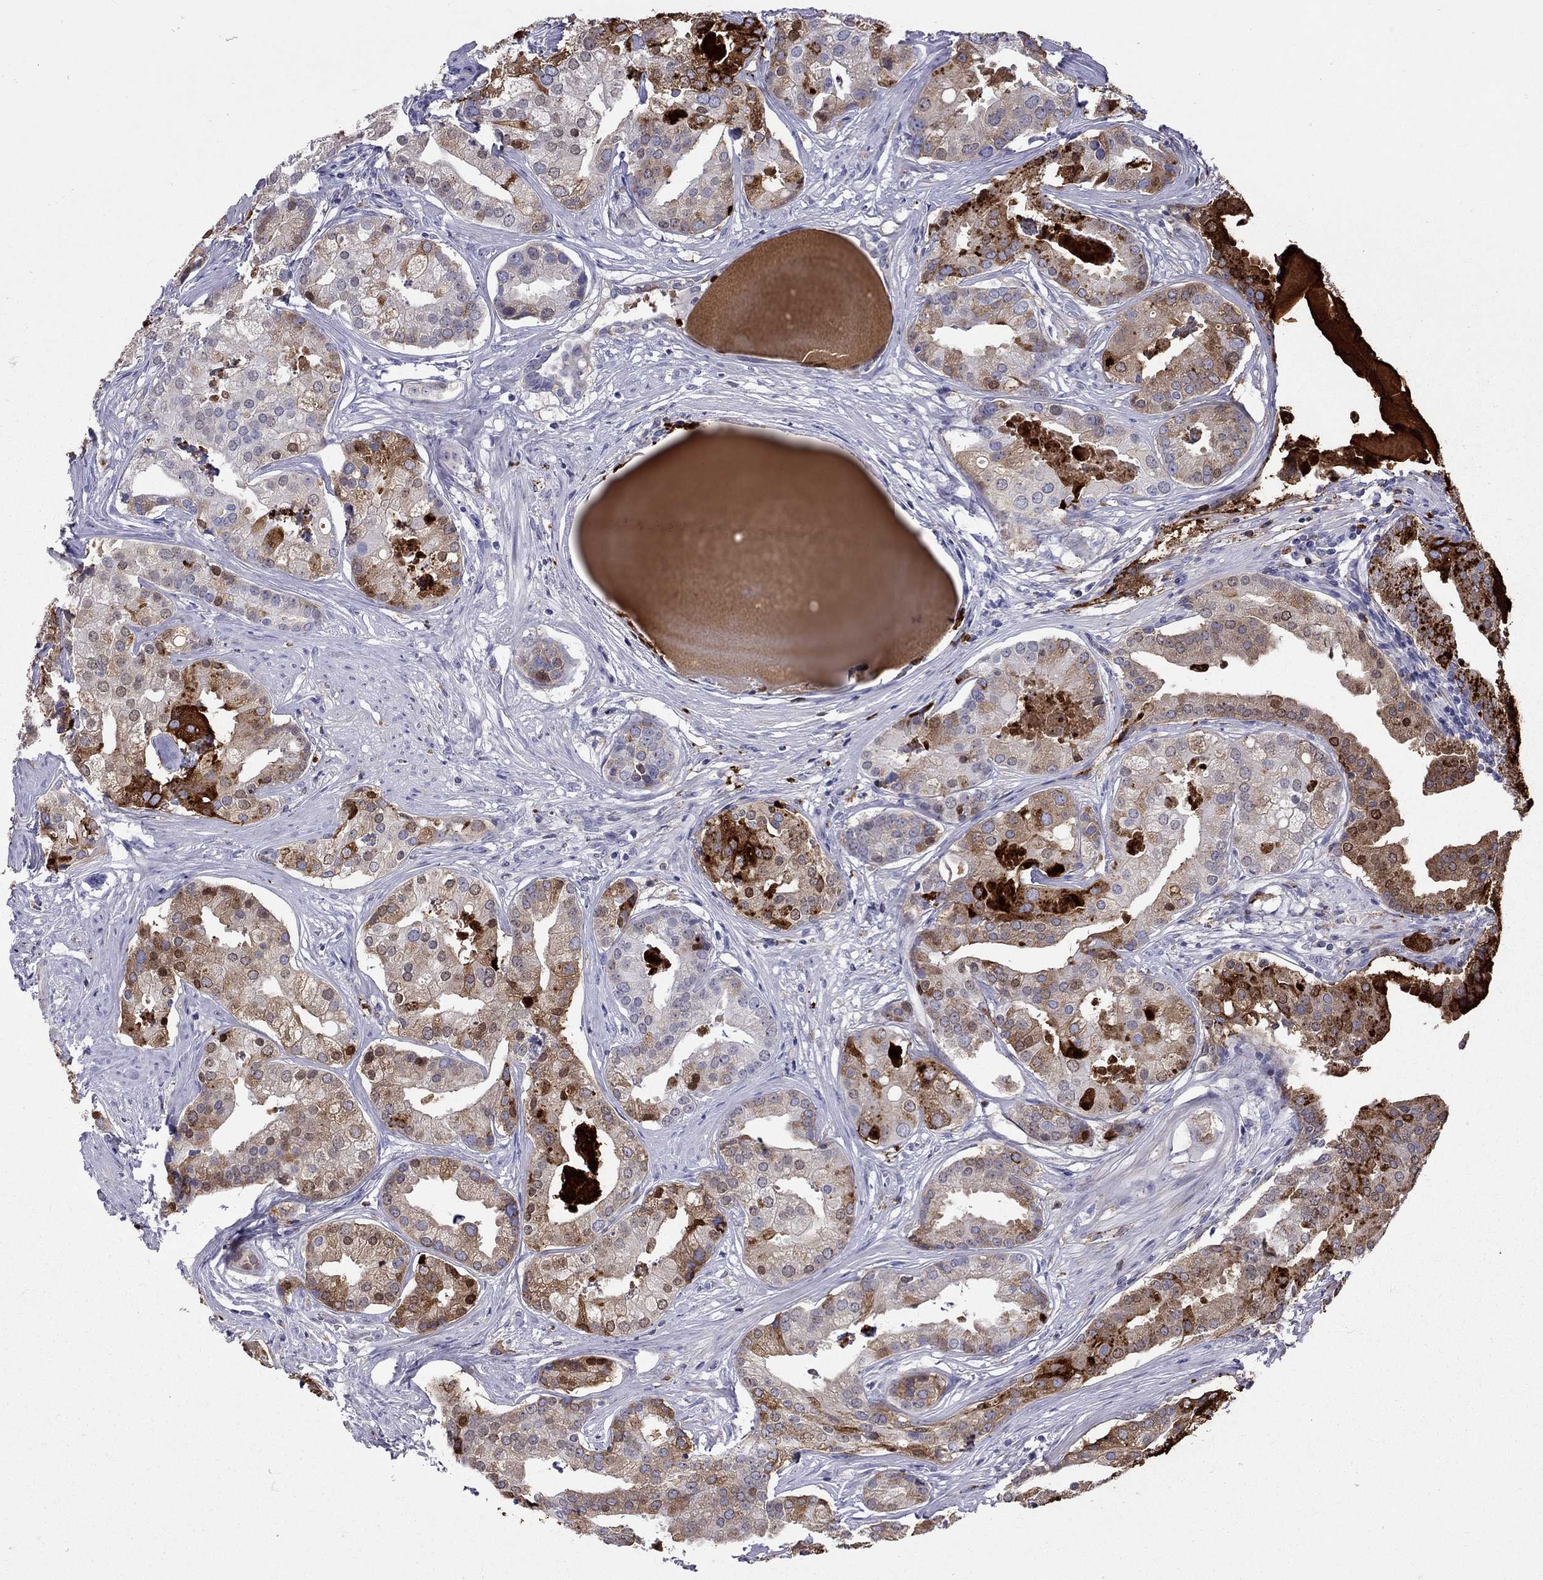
{"staining": {"intensity": "strong", "quantity": "<25%", "location": "cytoplasmic/membranous"}, "tissue": "prostate cancer", "cell_type": "Tumor cells", "image_type": "cancer", "snomed": [{"axis": "morphology", "description": "Adenocarcinoma, NOS"}, {"axis": "topography", "description": "Prostate and seminal vesicle, NOS"}, {"axis": "topography", "description": "Prostate"}], "caption": "Prostate cancer (adenocarcinoma) stained for a protein exhibits strong cytoplasmic/membranous positivity in tumor cells.", "gene": "SERPINA3", "patient": {"sex": "male", "age": 44}}